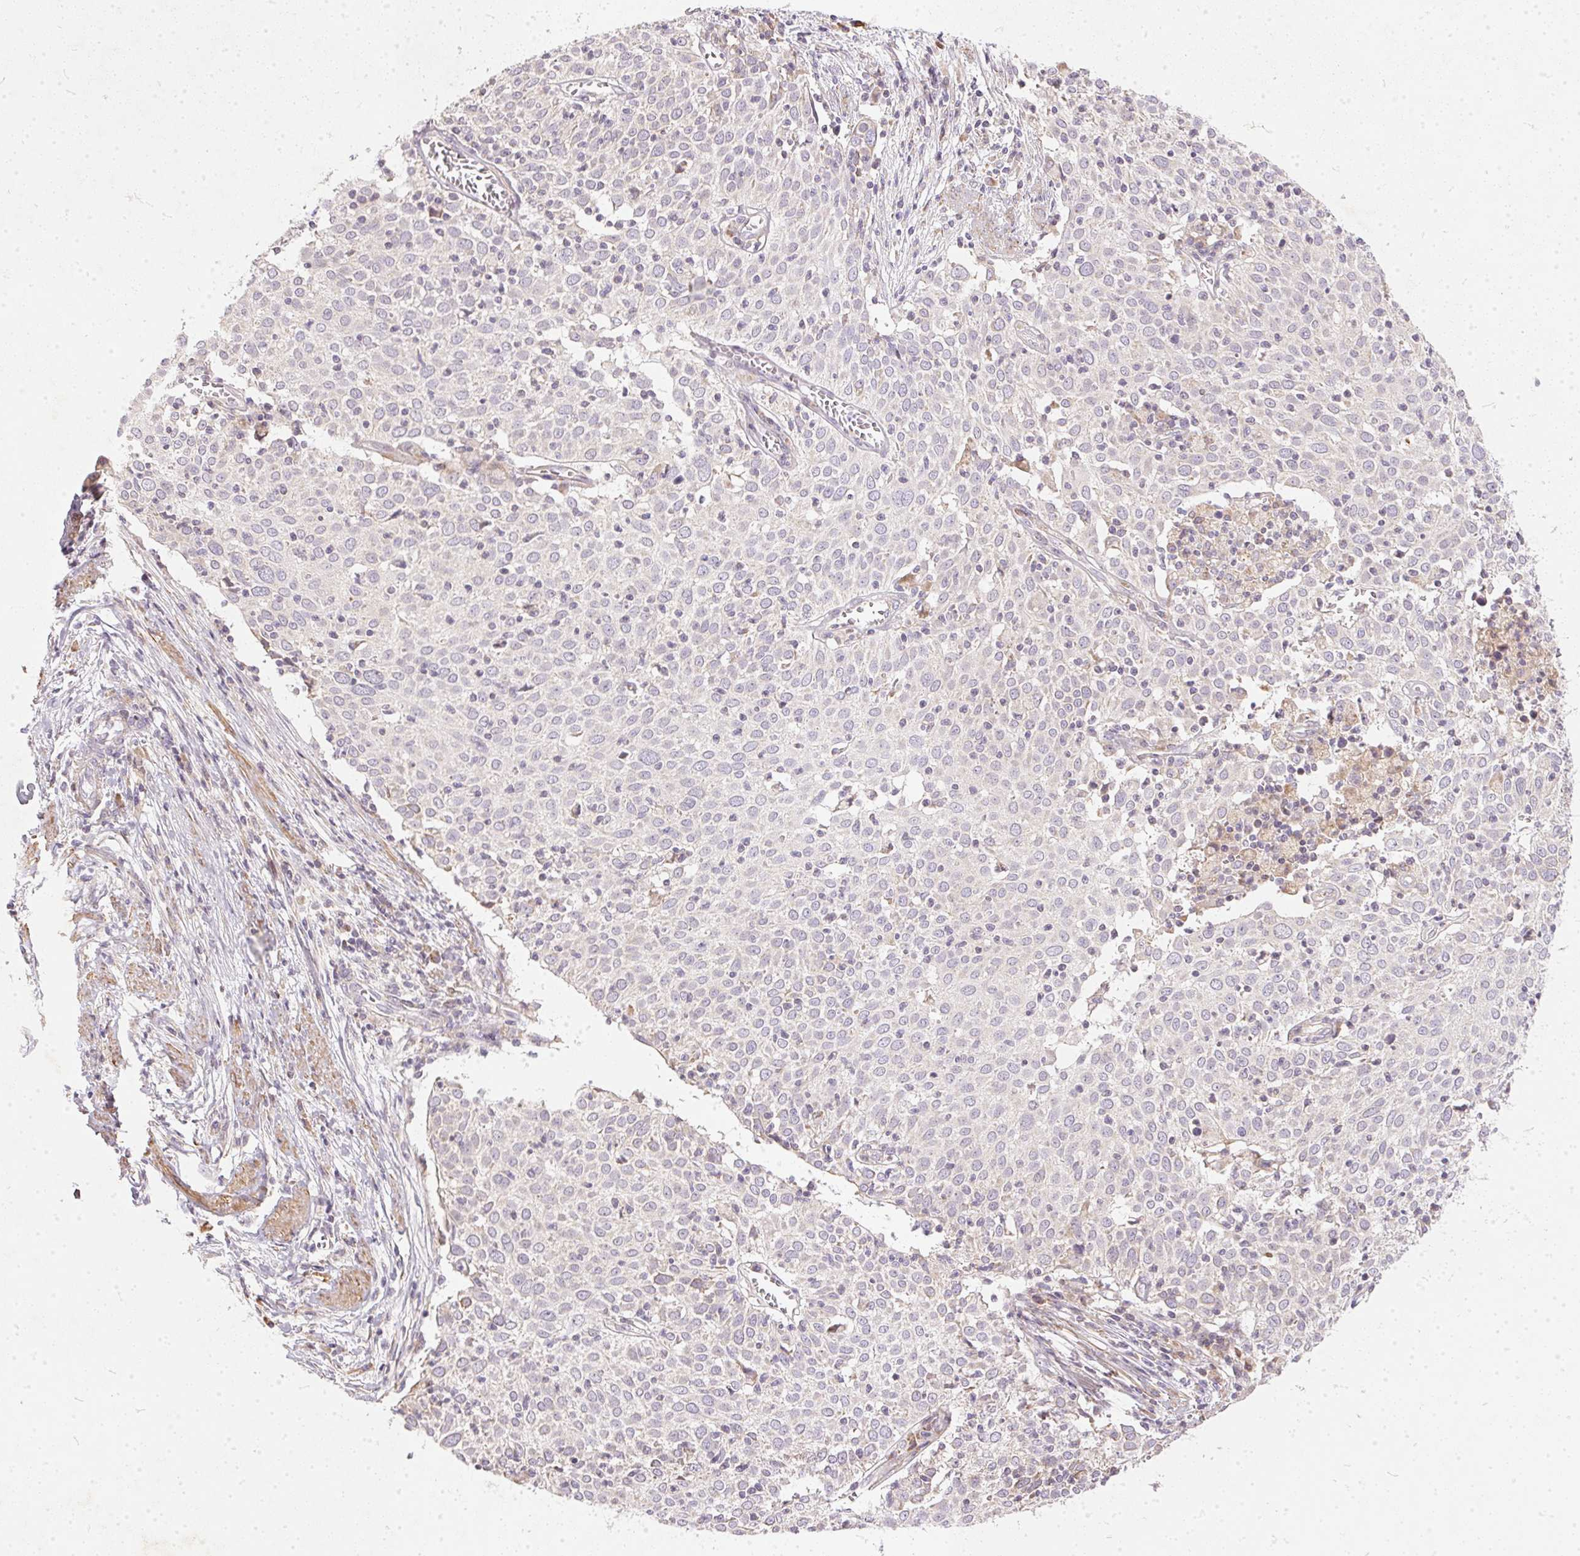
{"staining": {"intensity": "negative", "quantity": "none", "location": "none"}, "tissue": "cervical cancer", "cell_type": "Tumor cells", "image_type": "cancer", "snomed": [{"axis": "morphology", "description": "Squamous cell carcinoma, NOS"}, {"axis": "topography", "description": "Cervix"}], "caption": "A micrograph of cervical squamous cell carcinoma stained for a protein exhibits no brown staining in tumor cells.", "gene": "VWA5B2", "patient": {"sex": "female", "age": 39}}